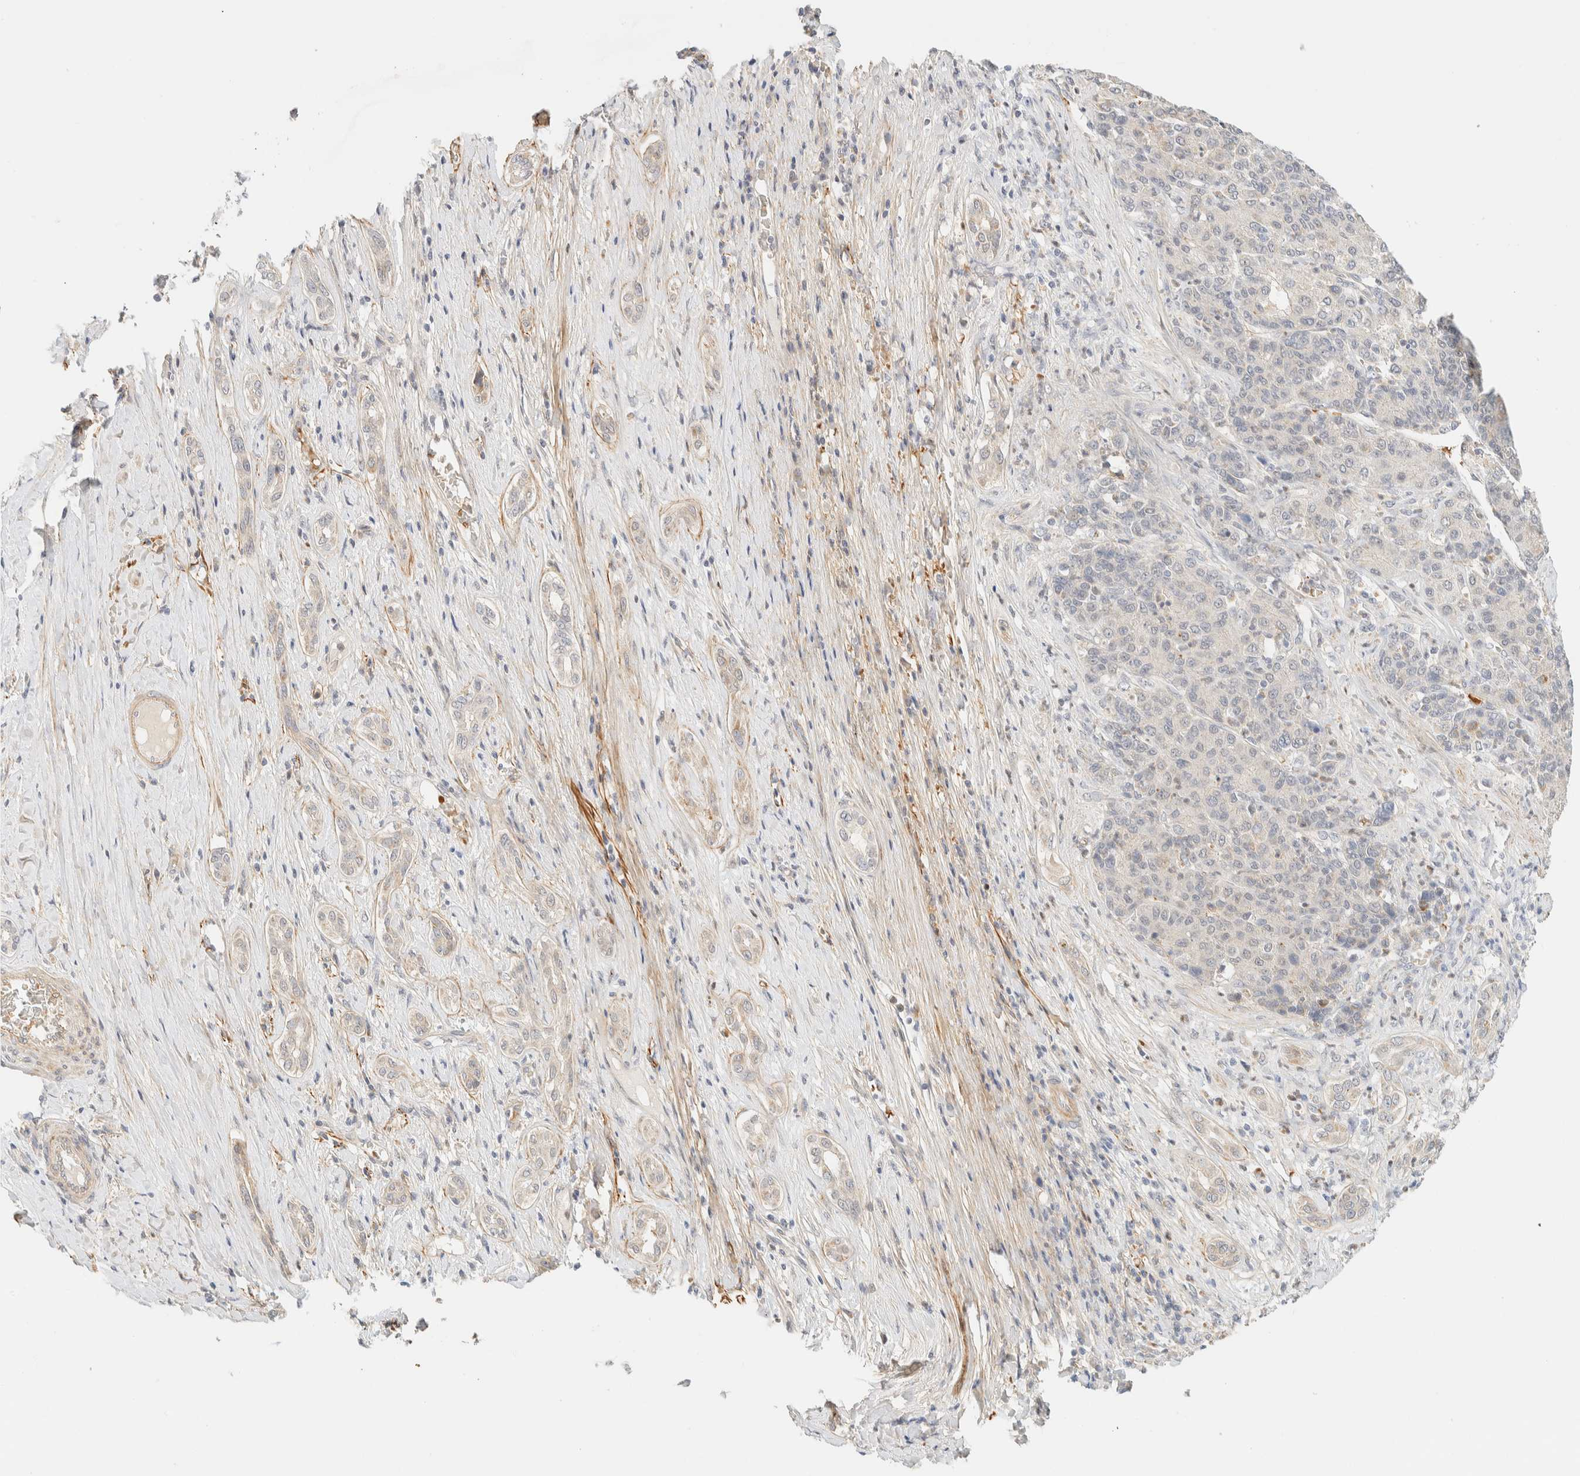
{"staining": {"intensity": "negative", "quantity": "none", "location": "none"}, "tissue": "liver cancer", "cell_type": "Tumor cells", "image_type": "cancer", "snomed": [{"axis": "morphology", "description": "Carcinoma, Hepatocellular, NOS"}, {"axis": "topography", "description": "Liver"}], "caption": "Immunohistochemistry (IHC) of human liver hepatocellular carcinoma demonstrates no staining in tumor cells.", "gene": "TNK1", "patient": {"sex": "male", "age": 65}}